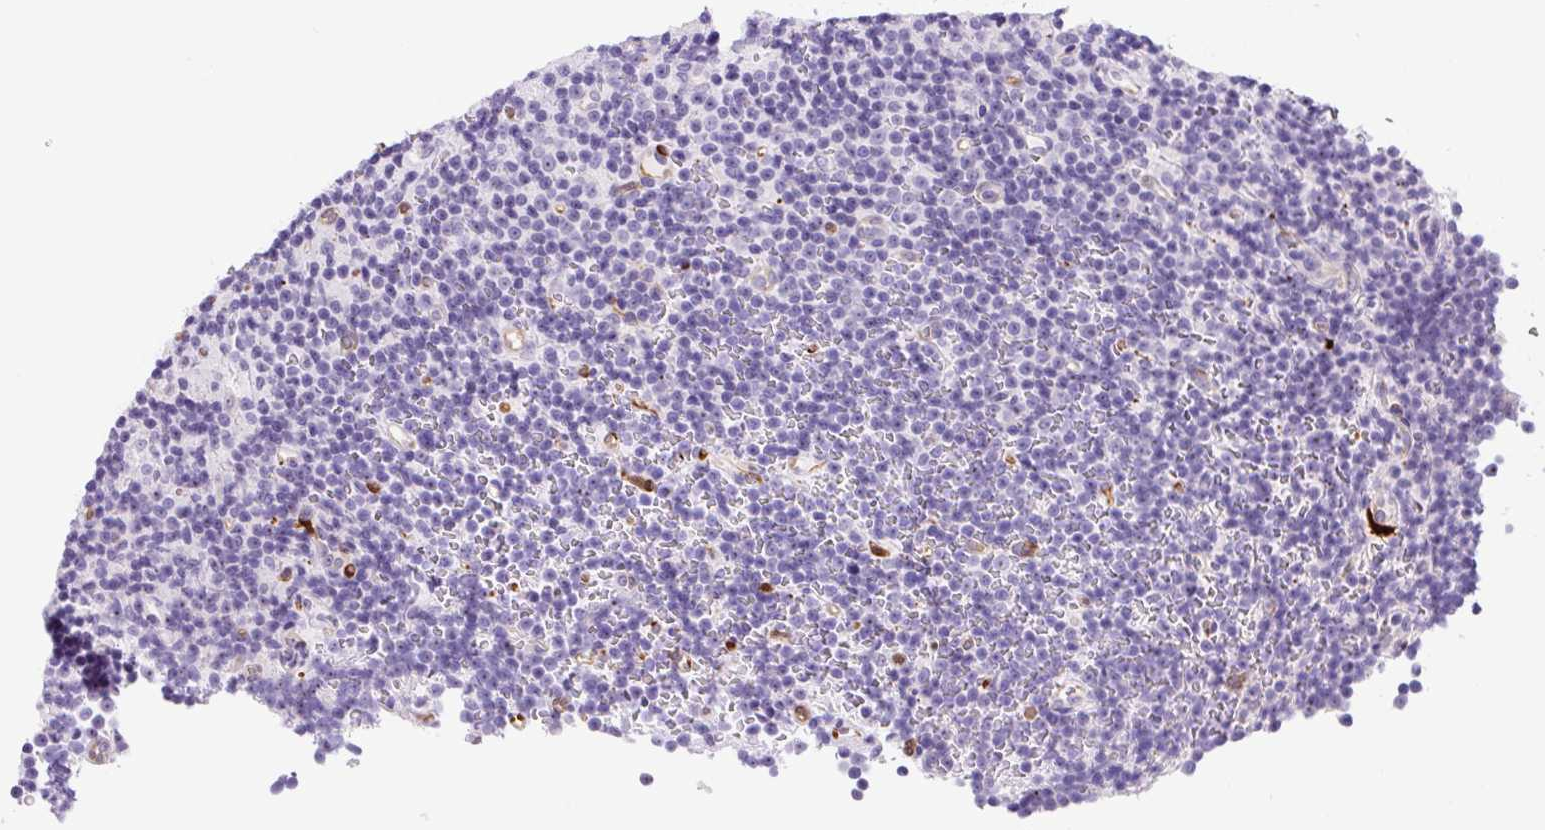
{"staining": {"intensity": "negative", "quantity": "none", "location": "none"}, "tissue": "lymphoma", "cell_type": "Tumor cells", "image_type": "cancer", "snomed": [{"axis": "morphology", "description": "Malignant lymphoma, non-Hodgkin's type, Low grade"}, {"axis": "topography", "description": "Lymph node"}], "caption": "A high-resolution micrograph shows immunohistochemistry staining of lymphoma, which shows no significant positivity in tumor cells. Nuclei are stained in blue.", "gene": "ASB4", "patient": {"sex": "female", "age": 67}}